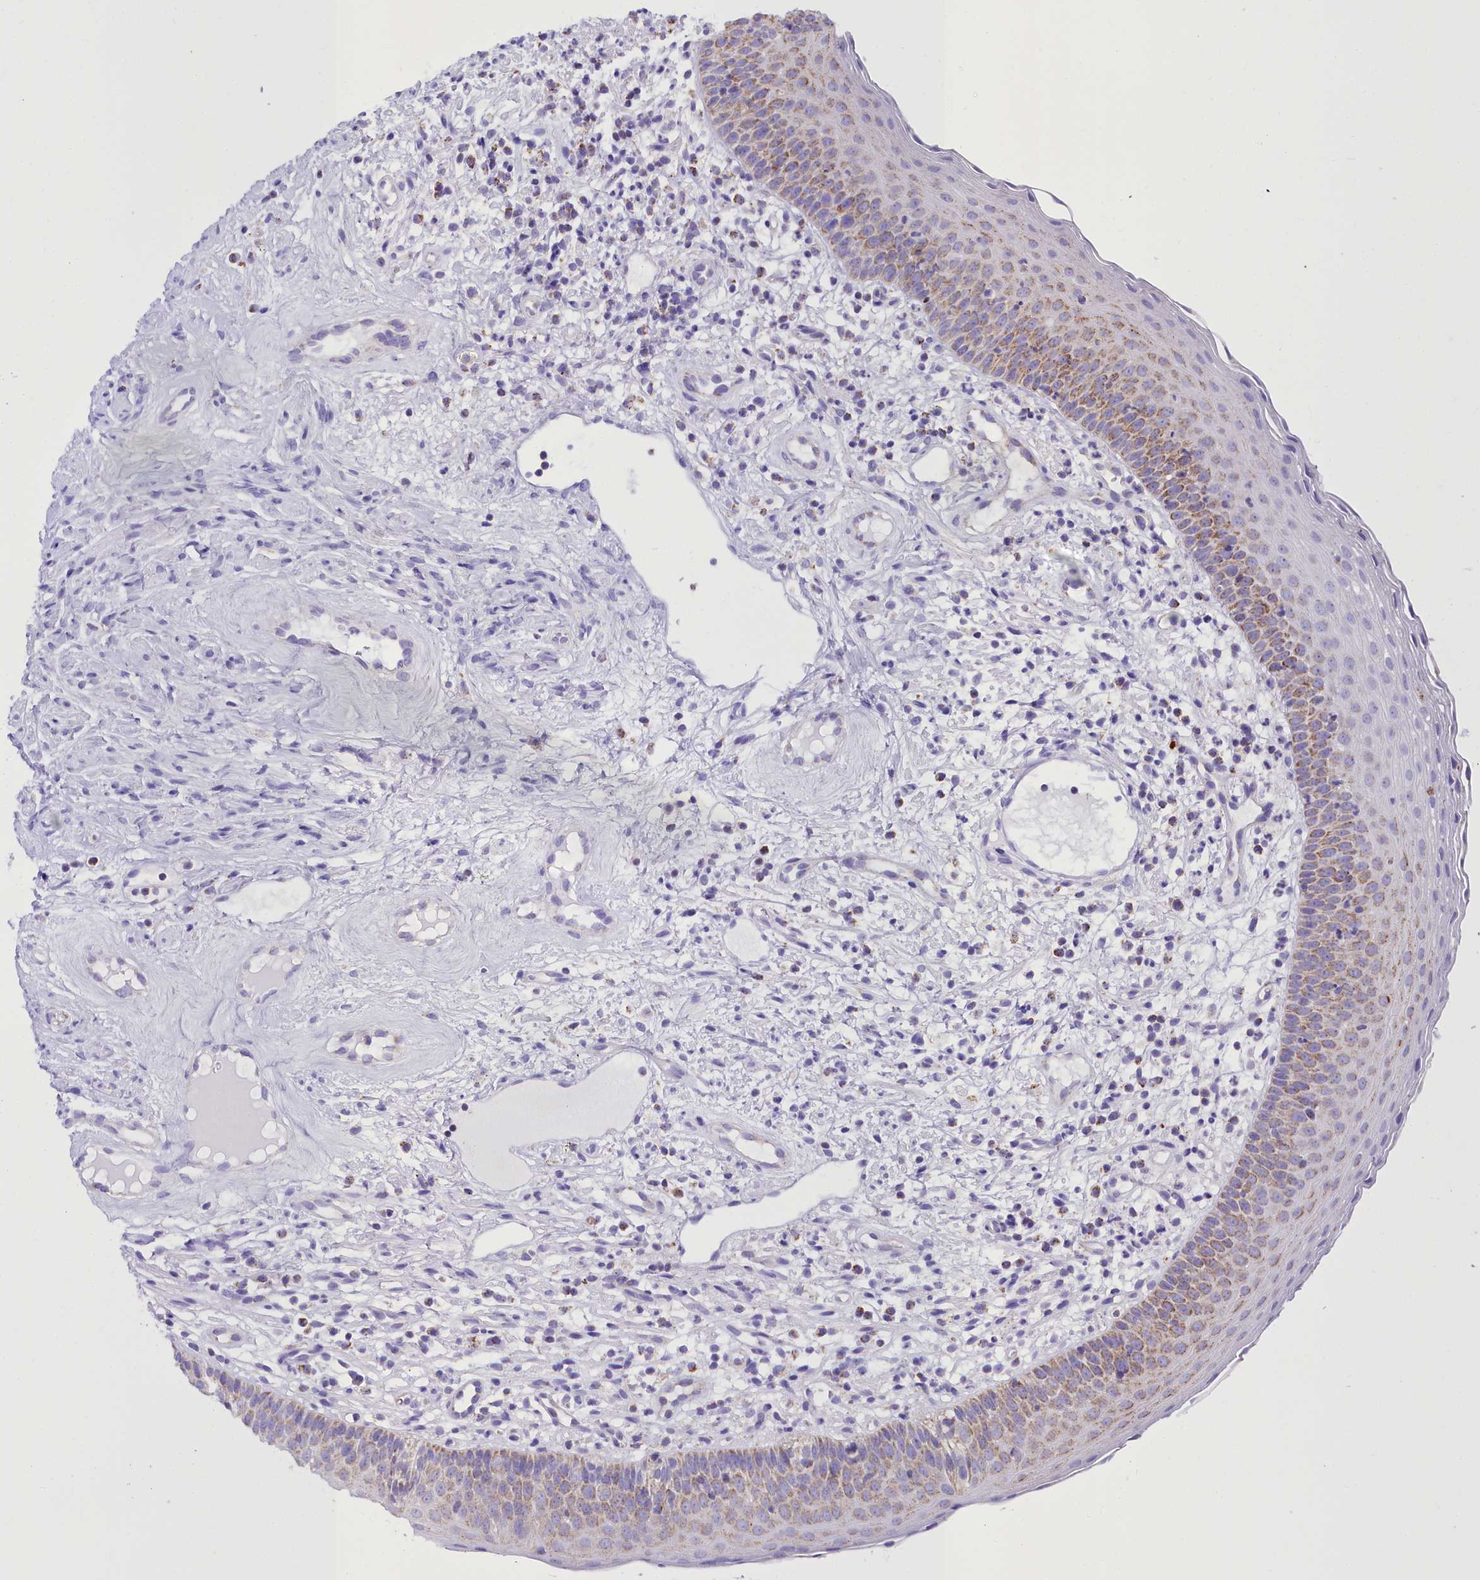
{"staining": {"intensity": "moderate", "quantity": "25%-75%", "location": "cytoplasmic/membranous"}, "tissue": "oral mucosa", "cell_type": "Squamous epithelial cells", "image_type": "normal", "snomed": [{"axis": "morphology", "description": "Normal tissue, NOS"}, {"axis": "topography", "description": "Oral tissue"}], "caption": "A high-resolution micrograph shows immunohistochemistry (IHC) staining of benign oral mucosa, which exhibits moderate cytoplasmic/membranous positivity in about 25%-75% of squamous epithelial cells. Immunohistochemistry (ihc) stains the protein in brown and the nuclei are stained blue.", "gene": "WDFY3", "patient": {"sex": "male", "age": 46}}